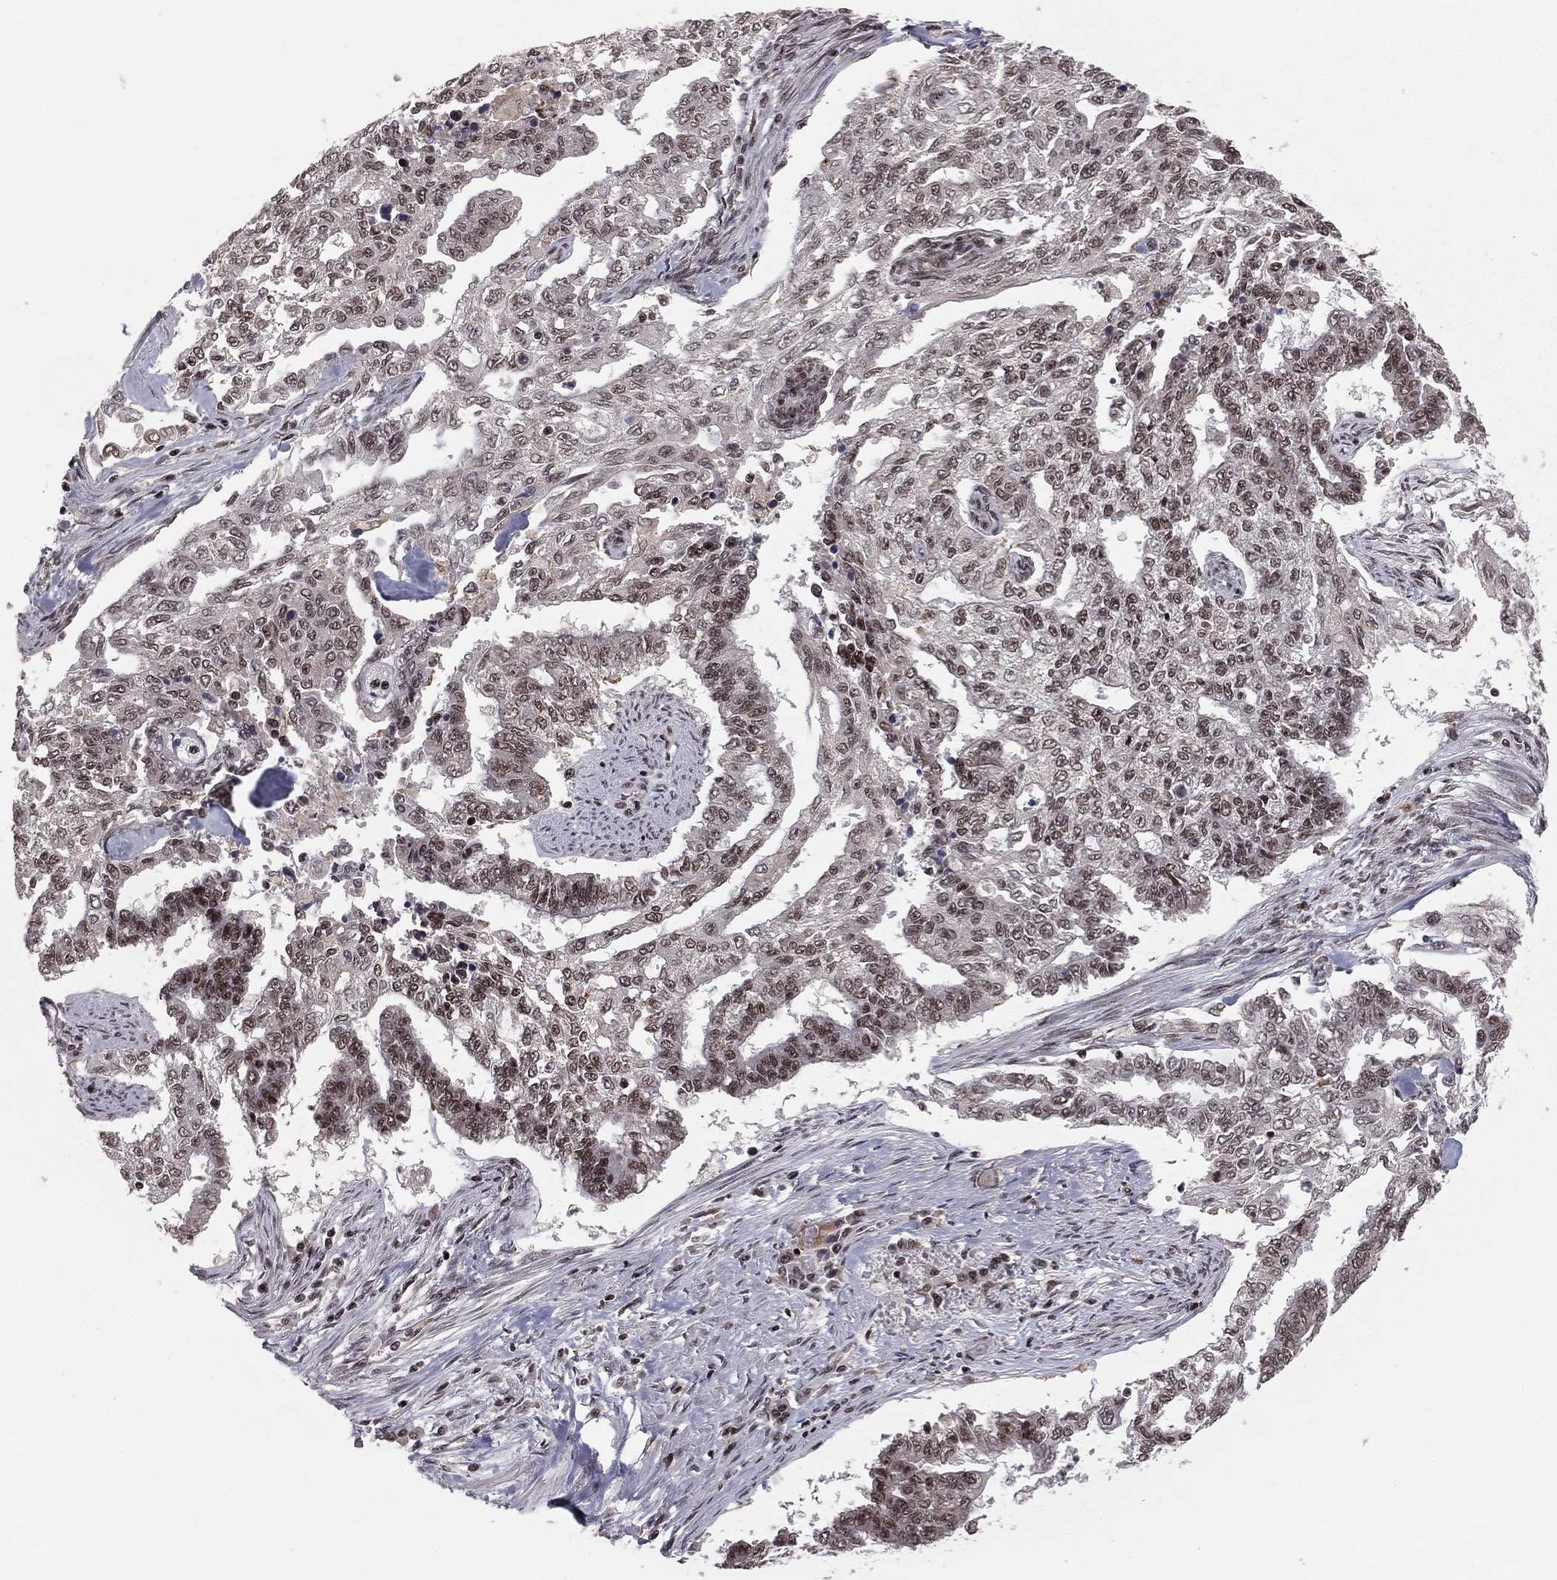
{"staining": {"intensity": "moderate", "quantity": "<25%", "location": "nuclear"}, "tissue": "endometrial cancer", "cell_type": "Tumor cells", "image_type": "cancer", "snomed": [{"axis": "morphology", "description": "Adenocarcinoma, NOS"}, {"axis": "topography", "description": "Uterus"}], "caption": "Endometrial adenocarcinoma stained for a protein exhibits moderate nuclear positivity in tumor cells.", "gene": "NFYB", "patient": {"sex": "female", "age": 59}}